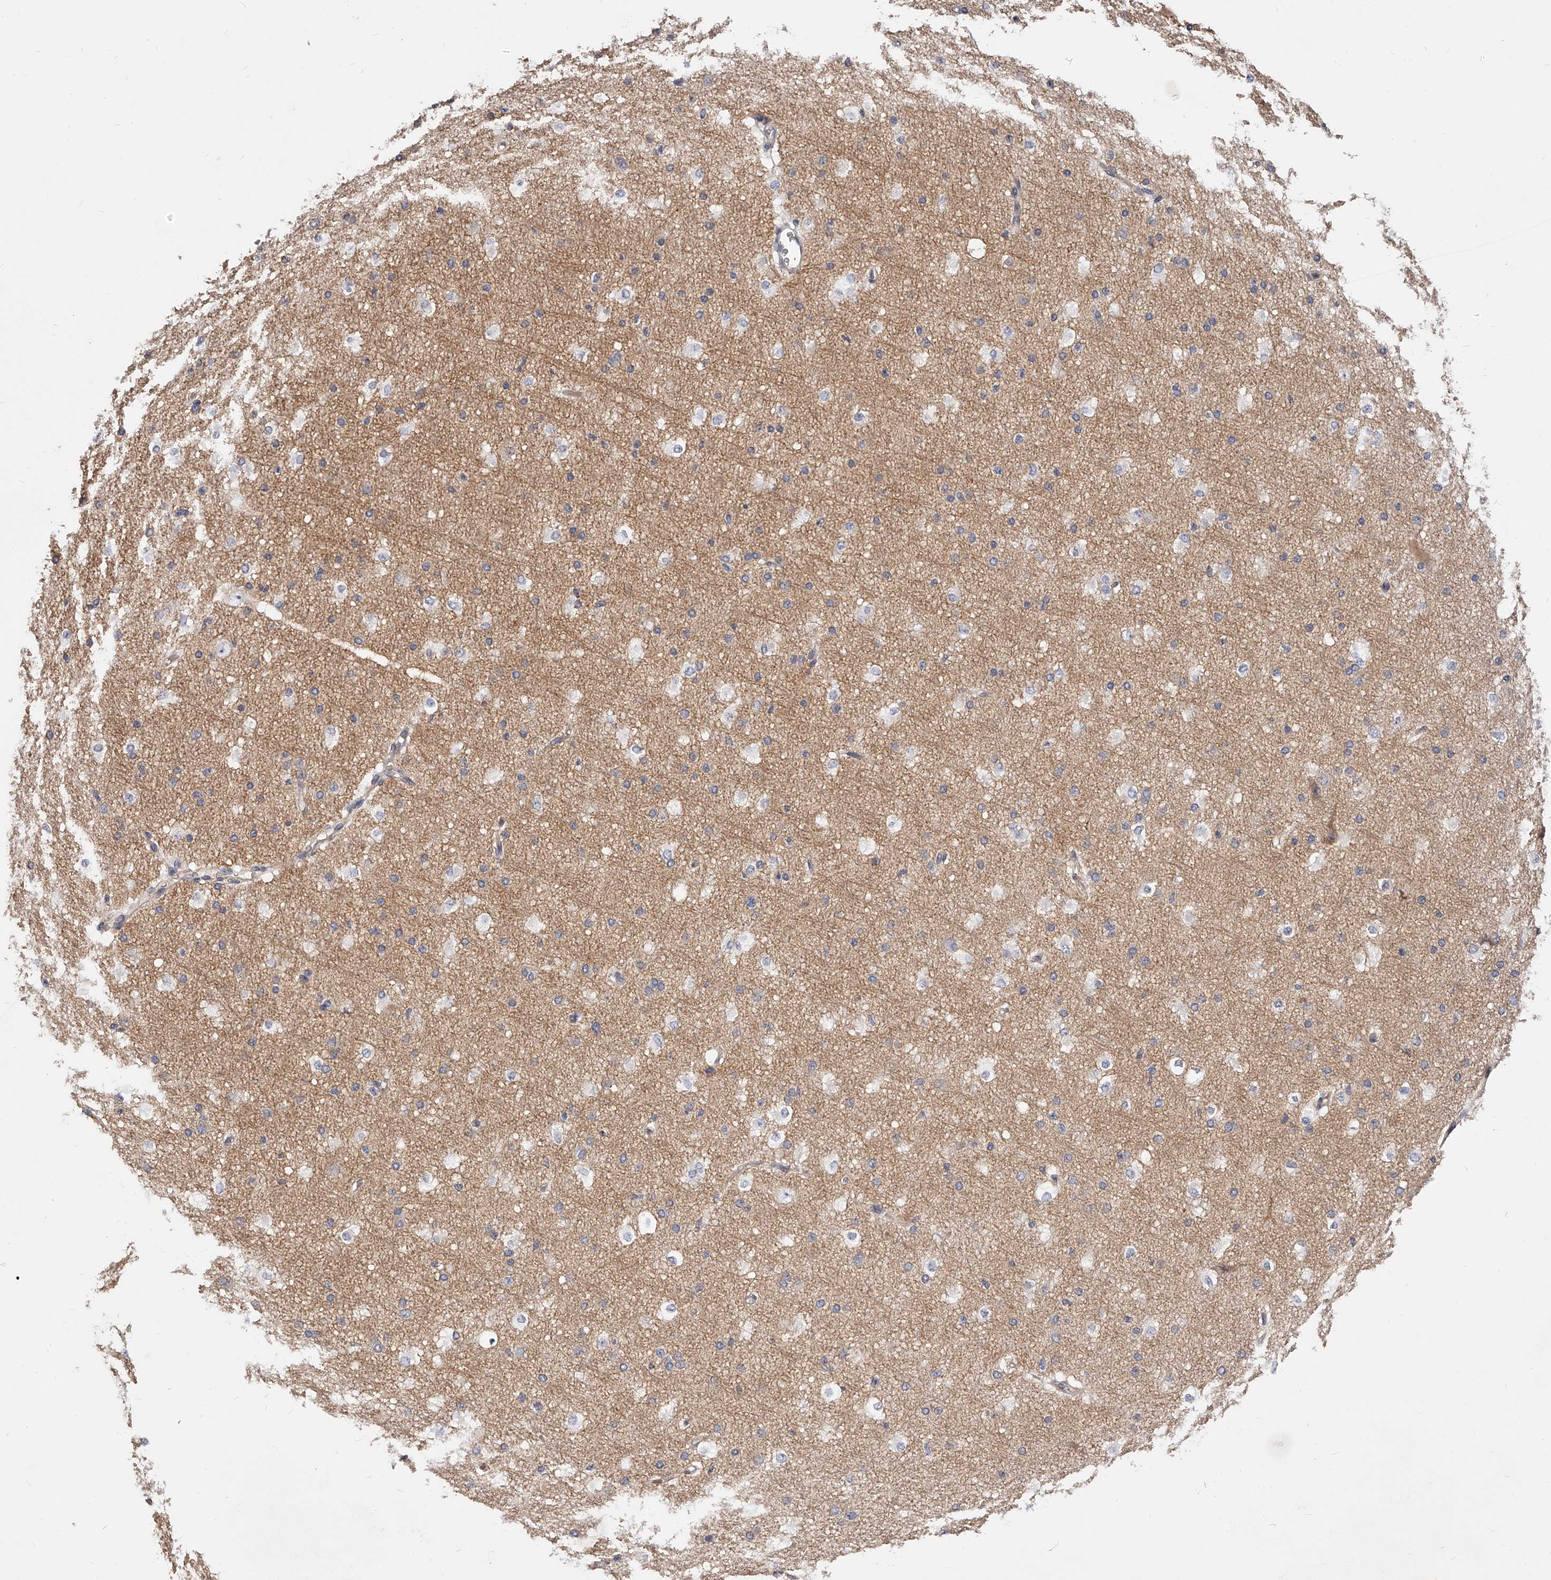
{"staining": {"intensity": "weak", "quantity": "25%-75%", "location": "cytoplasmic/membranous"}, "tissue": "cerebral cortex", "cell_type": "Endothelial cells", "image_type": "normal", "snomed": [{"axis": "morphology", "description": "Normal tissue, NOS"}, {"axis": "morphology", "description": "Developmental malformation"}, {"axis": "topography", "description": "Cerebral cortex"}], "caption": "Unremarkable cerebral cortex reveals weak cytoplasmic/membranous staining in about 25%-75% of endothelial cells, visualized by immunohistochemistry. The staining was performed using DAB (3,3'-diaminobenzidine), with brown indicating positive protein expression. Nuclei are stained blue with hematoxylin.", "gene": "PHACTR1", "patient": {"sex": "female", "age": 30}}